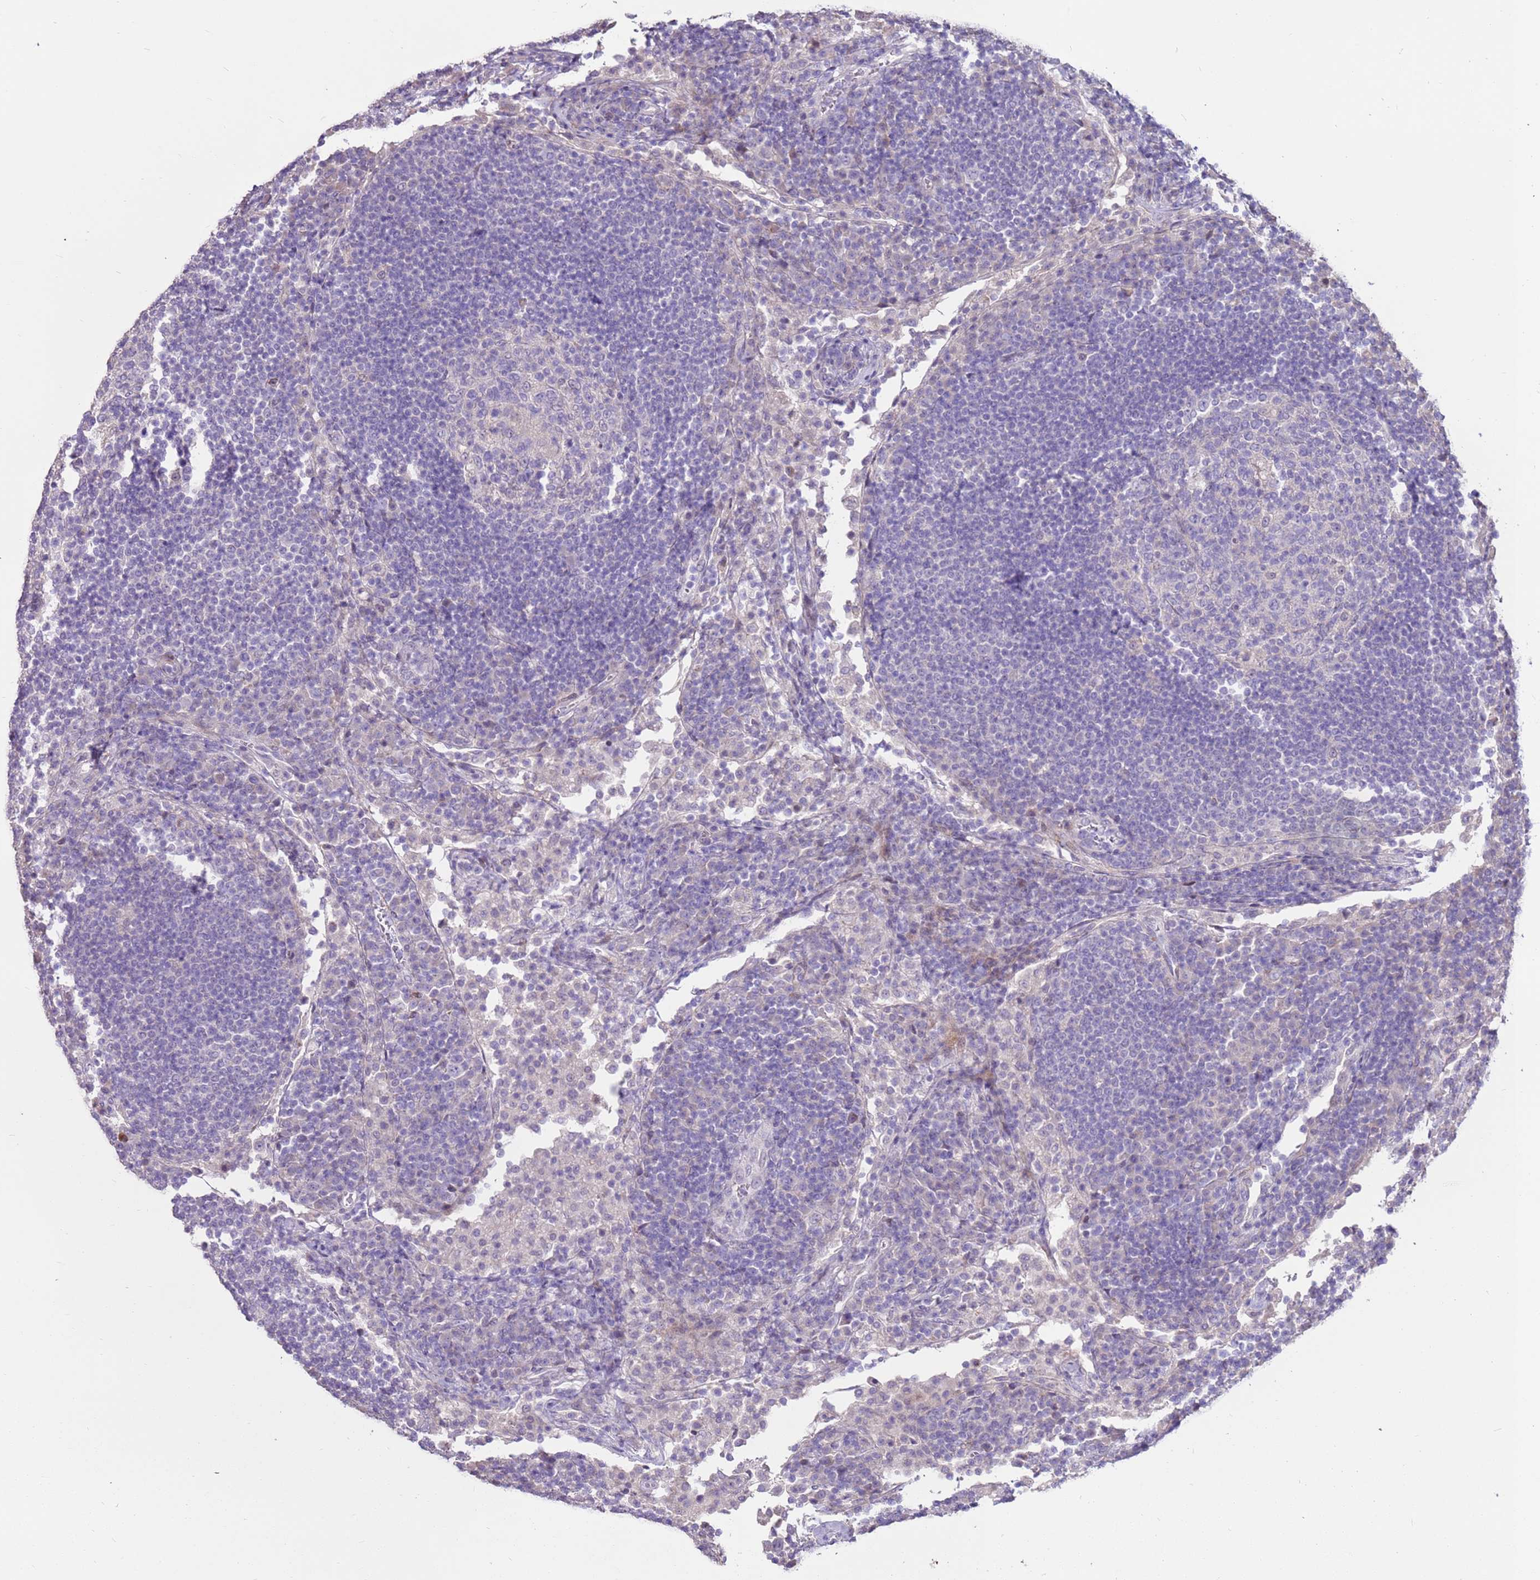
{"staining": {"intensity": "negative", "quantity": "none", "location": "none"}, "tissue": "lymph node", "cell_type": "Germinal center cells", "image_type": "normal", "snomed": [{"axis": "morphology", "description": "Normal tissue, NOS"}, {"axis": "topography", "description": "Lymph node"}], "caption": "Immunohistochemistry histopathology image of benign lymph node: human lymph node stained with DAB demonstrates no significant protein expression in germinal center cells.", "gene": "LGI4", "patient": {"sex": "female", "age": 53}}